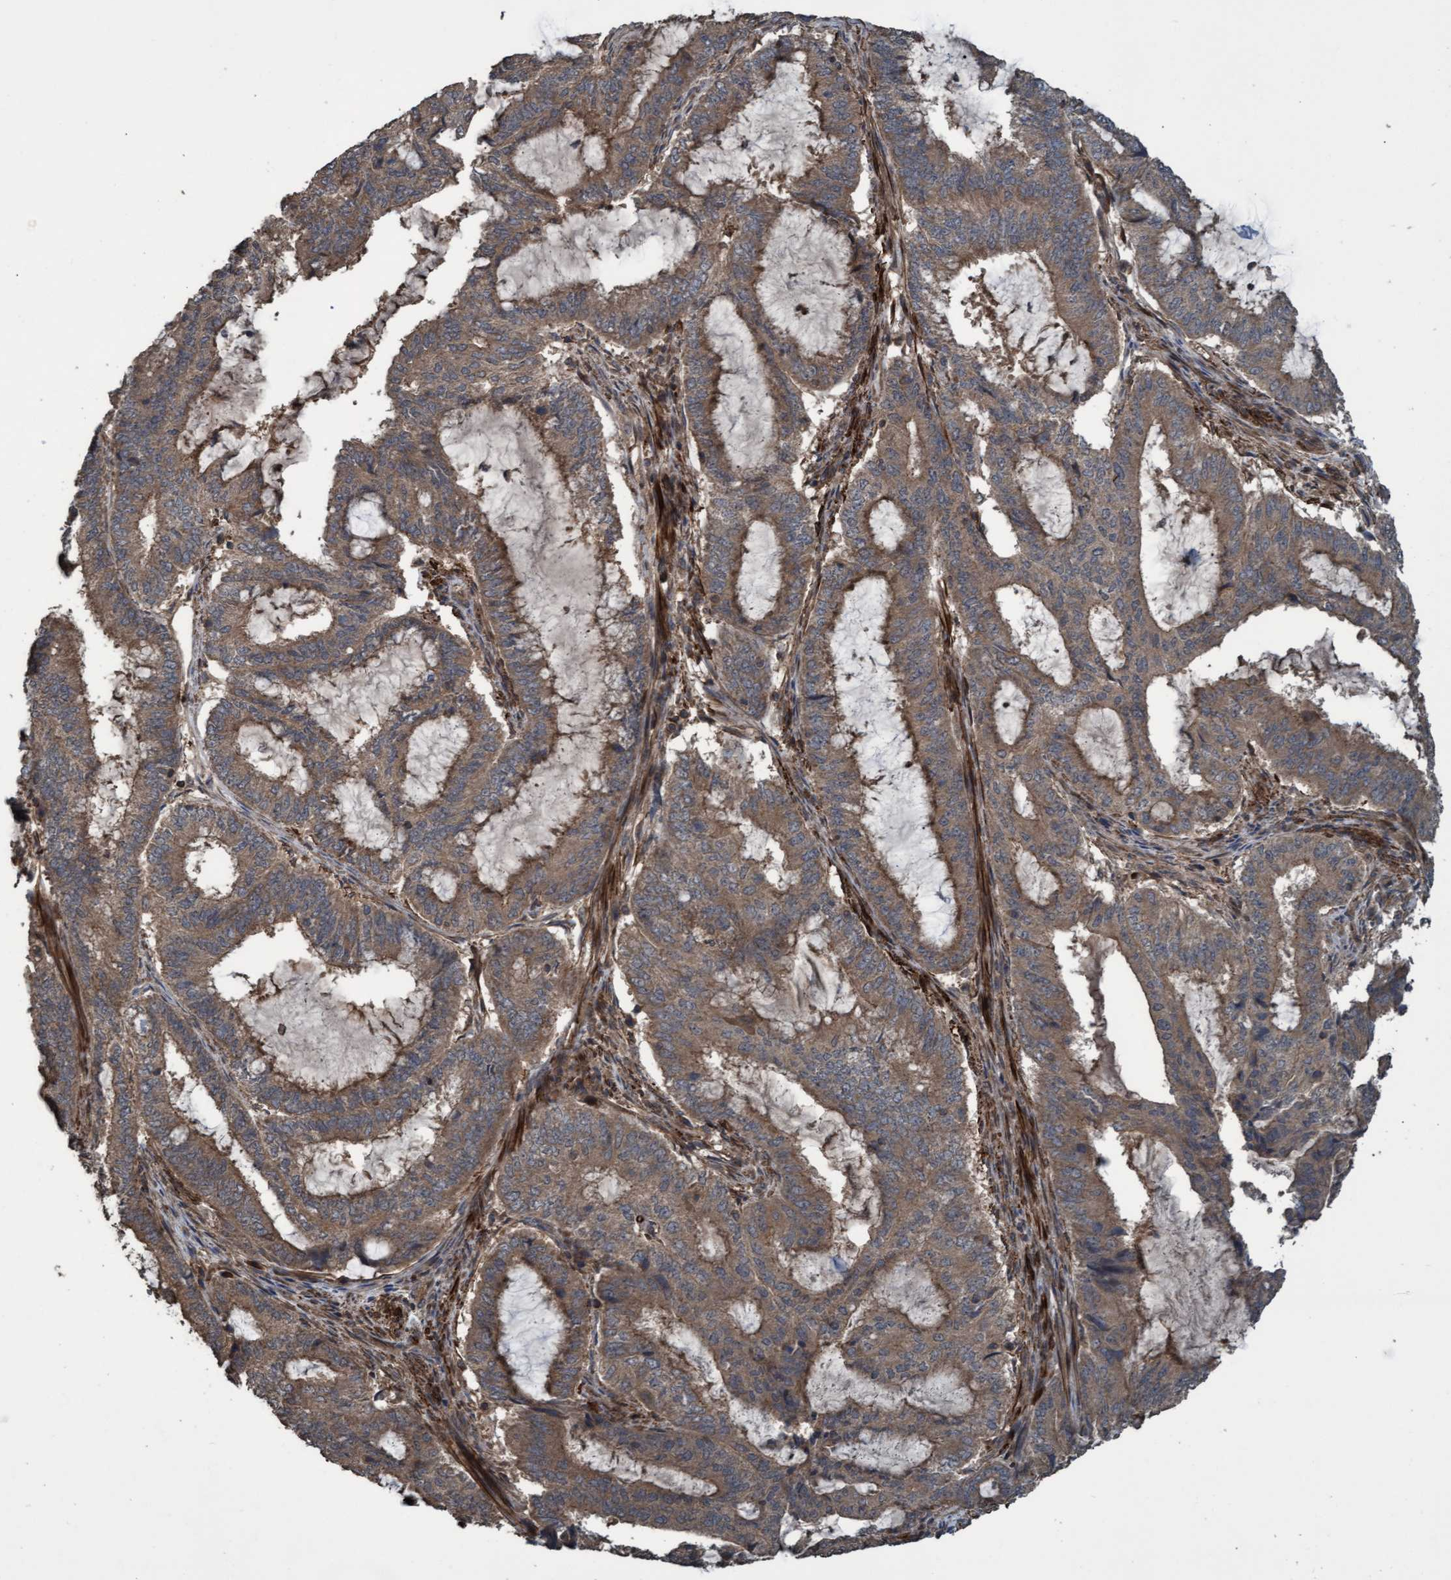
{"staining": {"intensity": "moderate", "quantity": ">75%", "location": "cytoplasmic/membranous"}, "tissue": "endometrial cancer", "cell_type": "Tumor cells", "image_type": "cancer", "snomed": [{"axis": "morphology", "description": "Adenocarcinoma, NOS"}, {"axis": "topography", "description": "Endometrium"}], "caption": "DAB immunohistochemical staining of human endometrial cancer exhibits moderate cytoplasmic/membranous protein staining in approximately >75% of tumor cells.", "gene": "GGT6", "patient": {"sex": "female", "age": 51}}